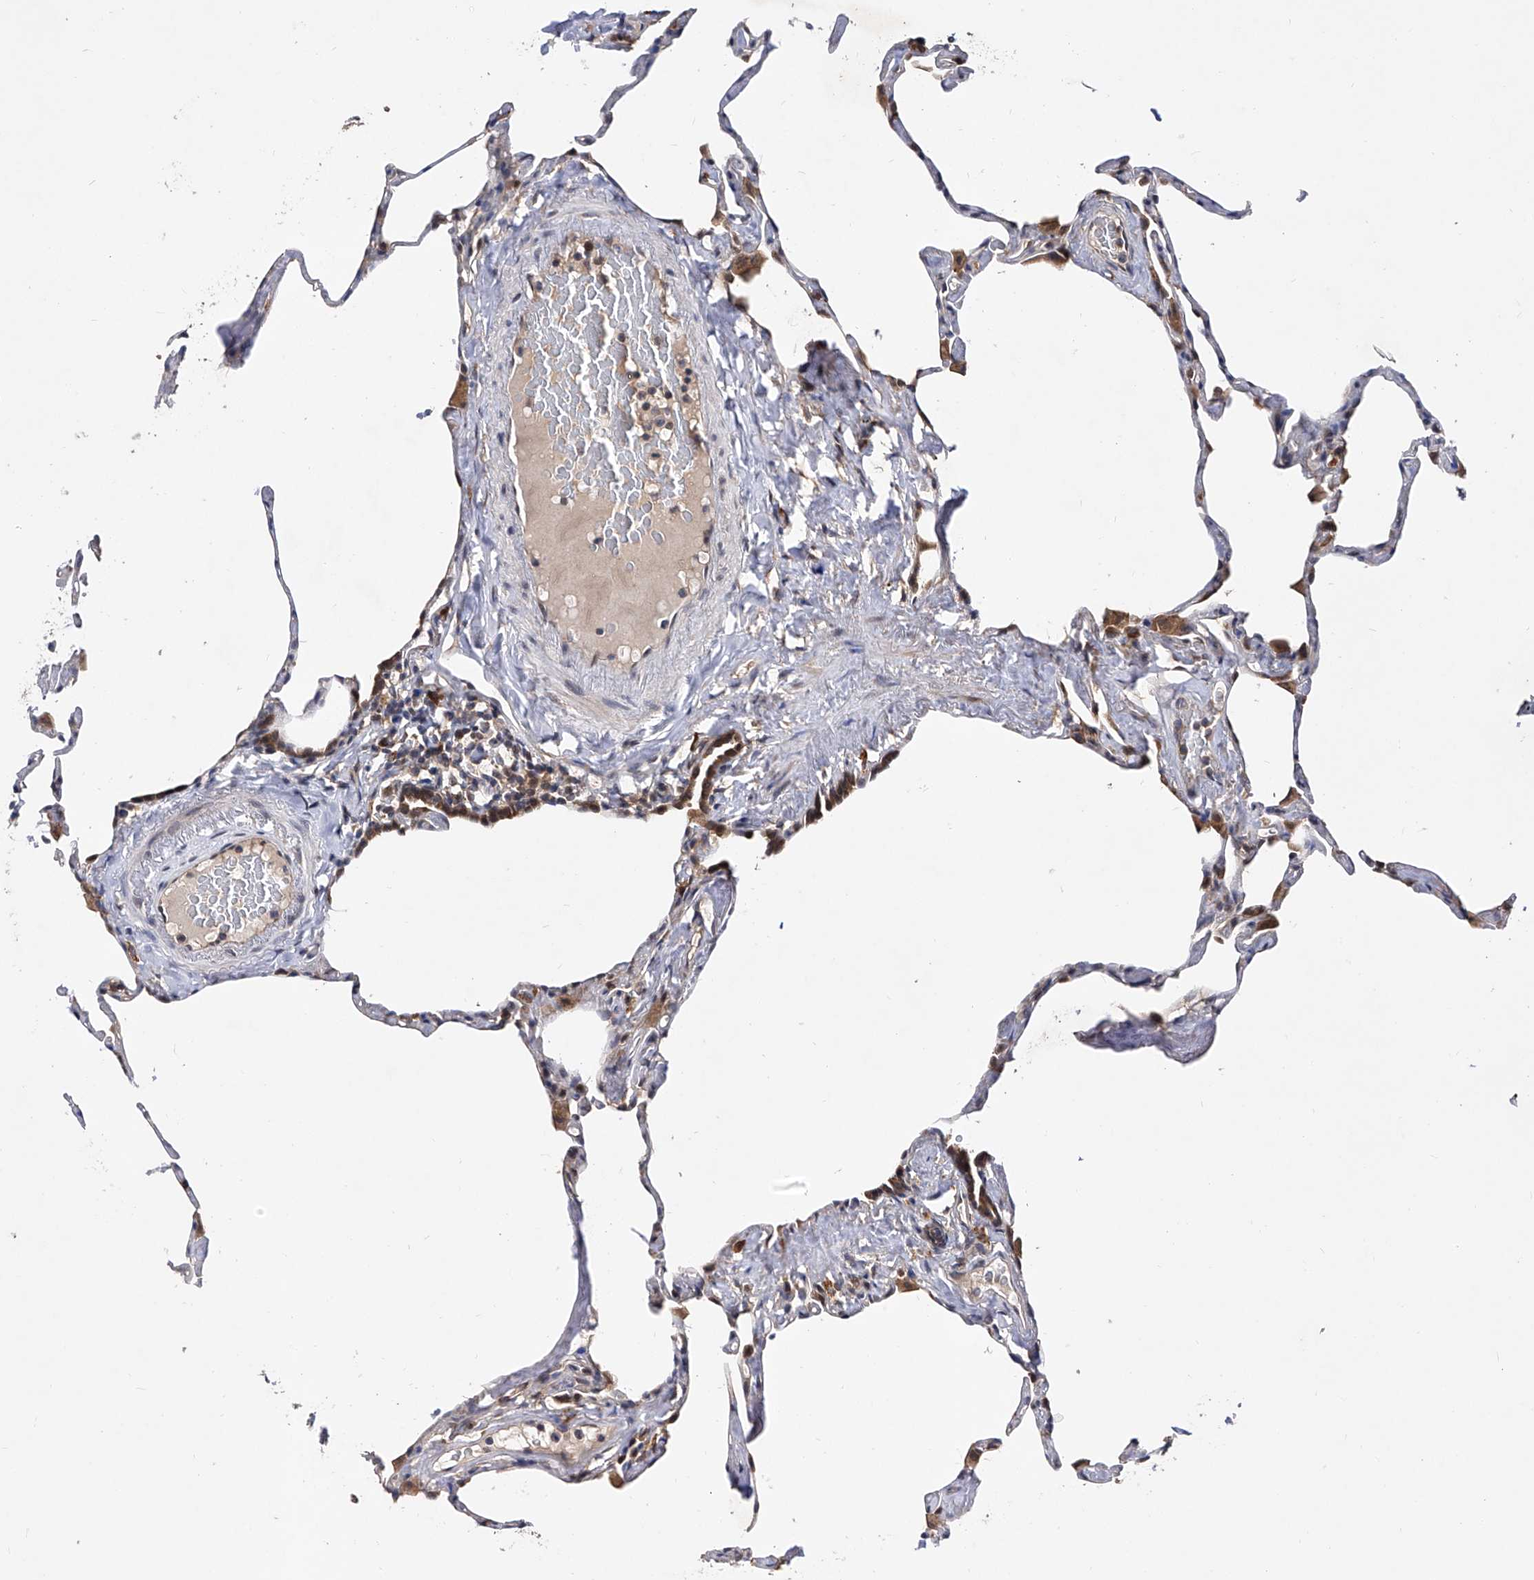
{"staining": {"intensity": "moderate", "quantity": "25%-75%", "location": "cytoplasmic/membranous"}, "tissue": "lung", "cell_type": "Alveolar cells", "image_type": "normal", "snomed": [{"axis": "morphology", "description": "Normal tissue, NOS"}, {"axis": "topography", "description": "Lung"}], "caption": "Immunohistochemistry (IHC) staining of normal lung, which displays medium levels of moderate cytoplasmic/membranous expression in approximately 25%-75% of alveolar cells indicating moderate cytoplasmic/membranous protein expression. The staining was performed using DAB (brown) for protein detection and nuclei were counterstained in hematoxylin (blue).", "gene": "USP45", "patient": {"sex": "male", "age": 65}}